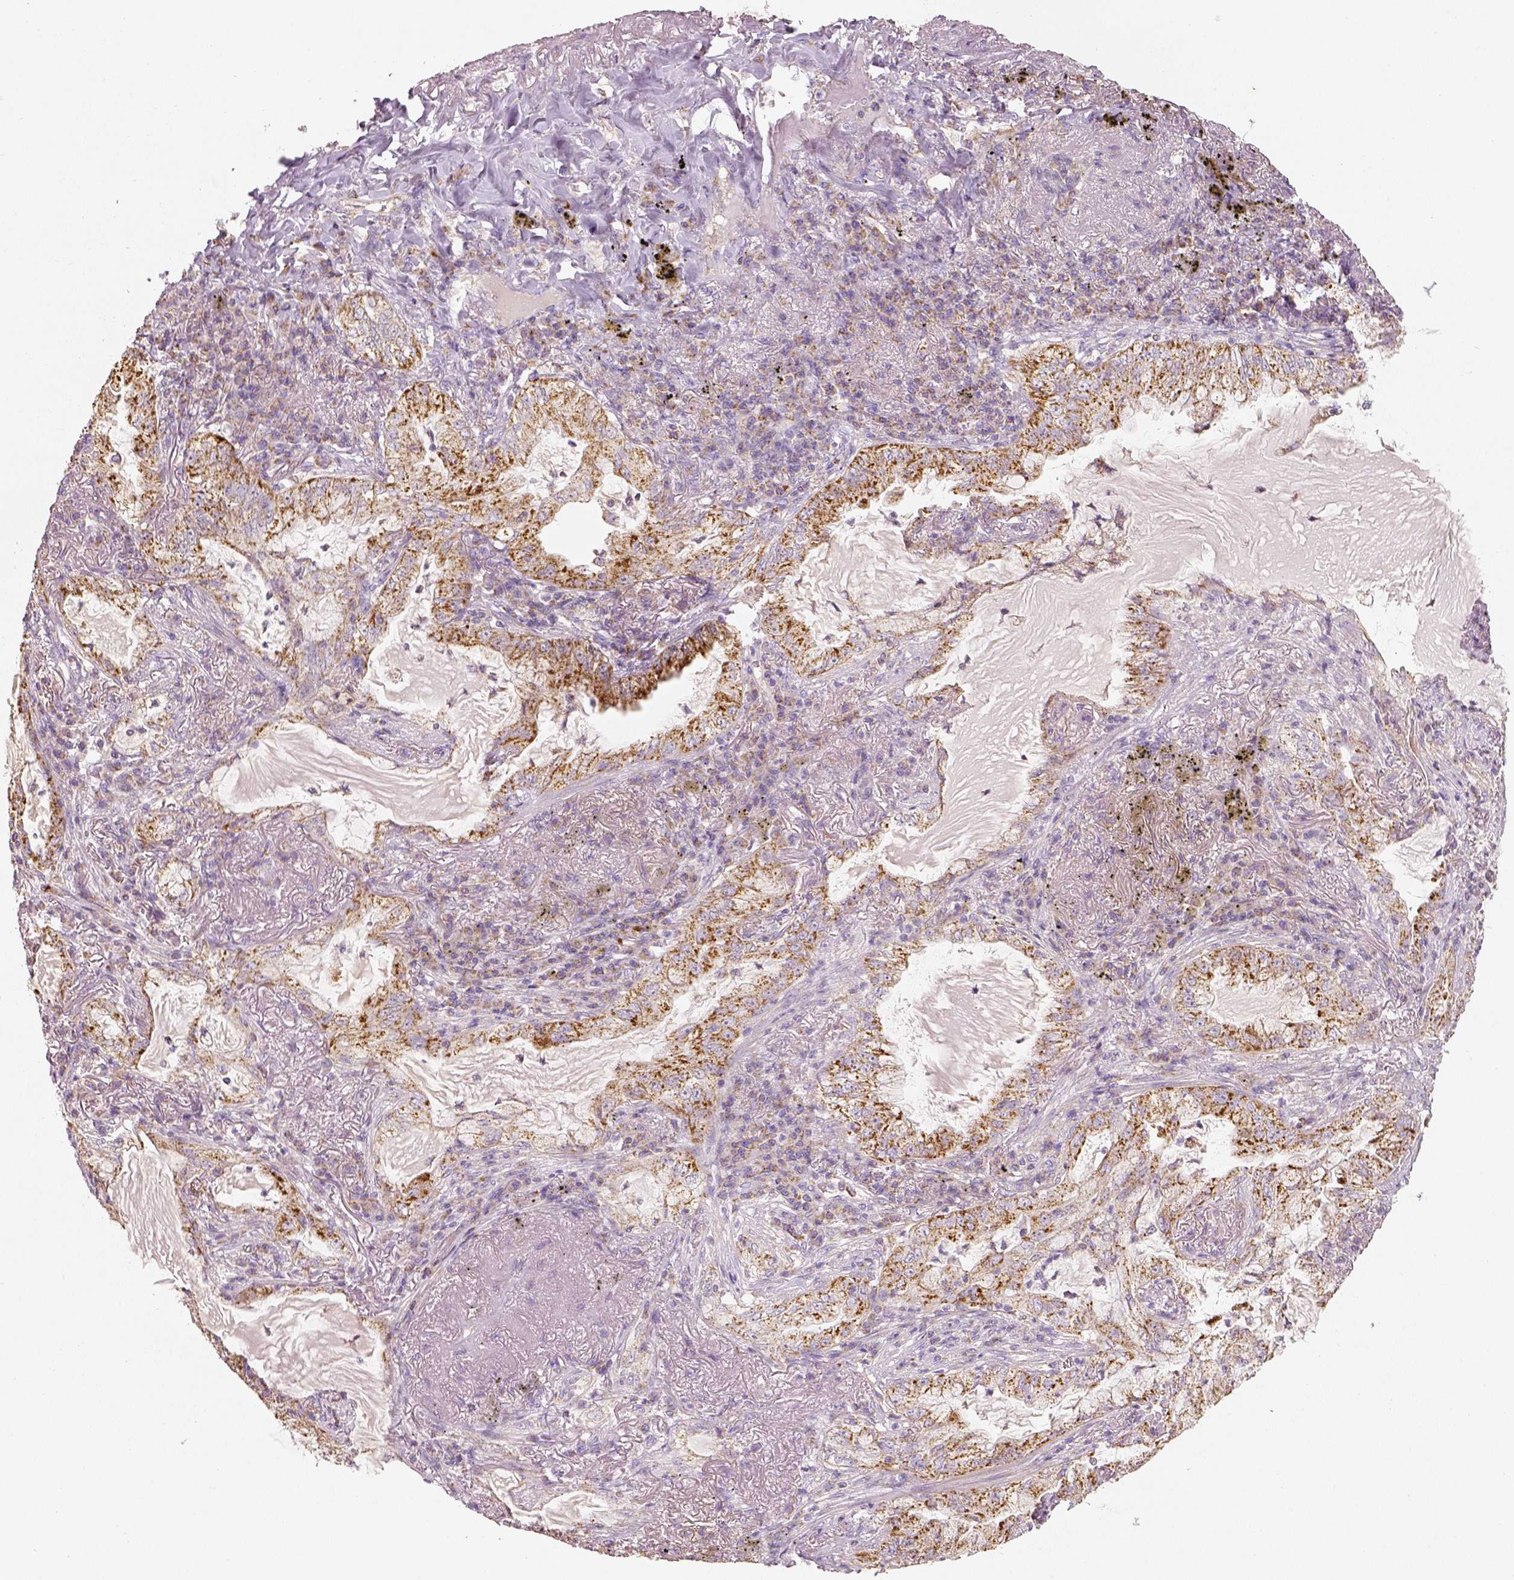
{"staining": {"intensity": "moderate", "quantity": ">75%", "location": "cytoplasmic/membranous"}, "tissue": "lung cancer", "cell_type": "Tumor cells", "image_type": "cancer", "snomed": [{"axis": "morphology", "description": "Adenocarcinoma, NOS"}, {"axis": "topography", "description": "Lung"}], "caption": "Human adenocarcinoma (lung) stained with a brown dye displays moderate cytoplasmic/membranous positive expression in approximately >75% of tumor cells.", "gene": "PGAM5", "patient": {"sex": "female", "age": 73}}